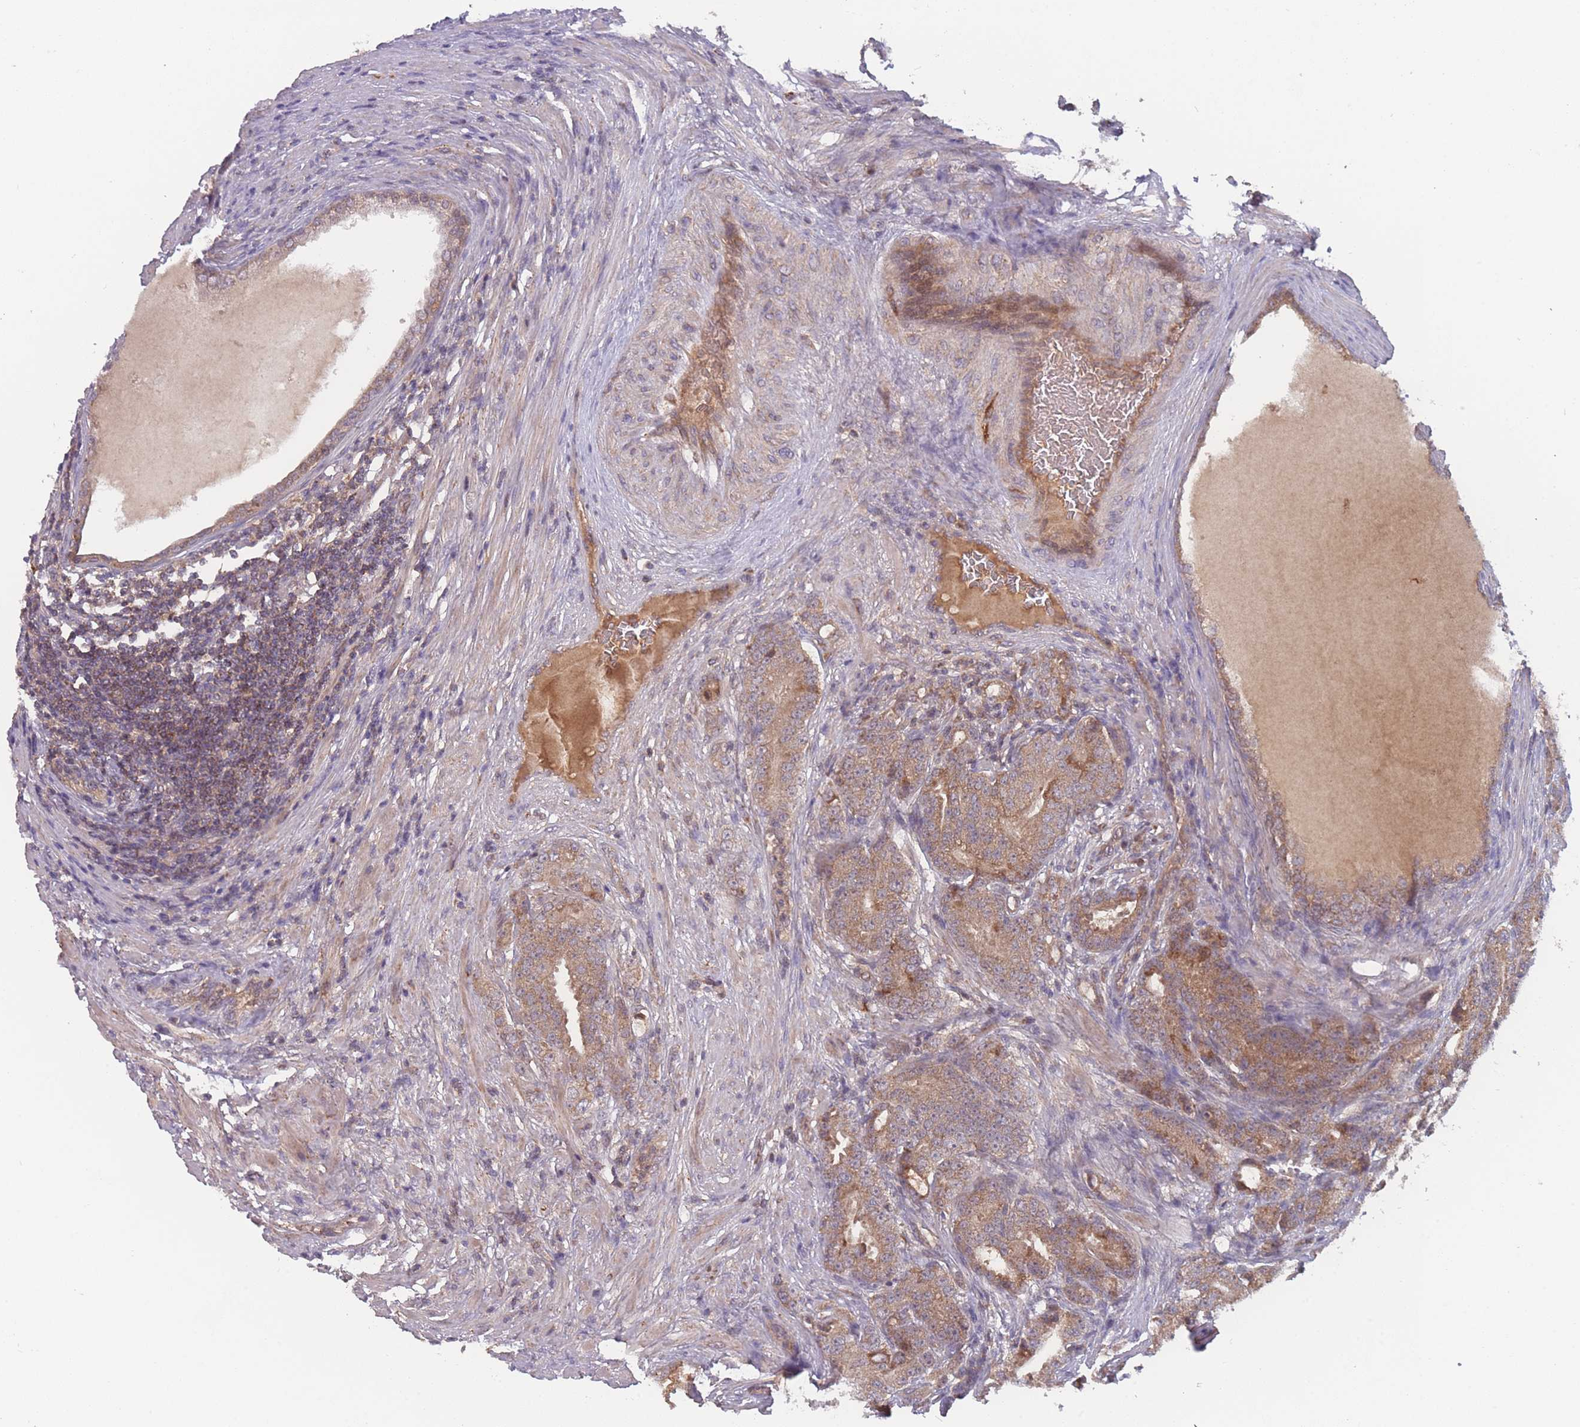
{"staining": {"intensity": "moderate", "quantity": ">75%", "location": "cytoplasmic/membranous"}, "tissue": "prostate cancer", "cell_type": "Tumor cells", "image_type": "cancer", "snomed": [{"axis": "morphology", "description": "Adenocarcinoma, High grade"}, {"axis": "topography", "description": "Prostate"}], "caption": "Immunohistochemical staining of human adenocarcinoma (high-grade) (prostate) exhibits medium levels of moderate cytoplasmic/membranous protein positivity in about >75% of tumor cells.", "gene": "ATP5MG", "patient": {"sex": "male", "age": 69}}